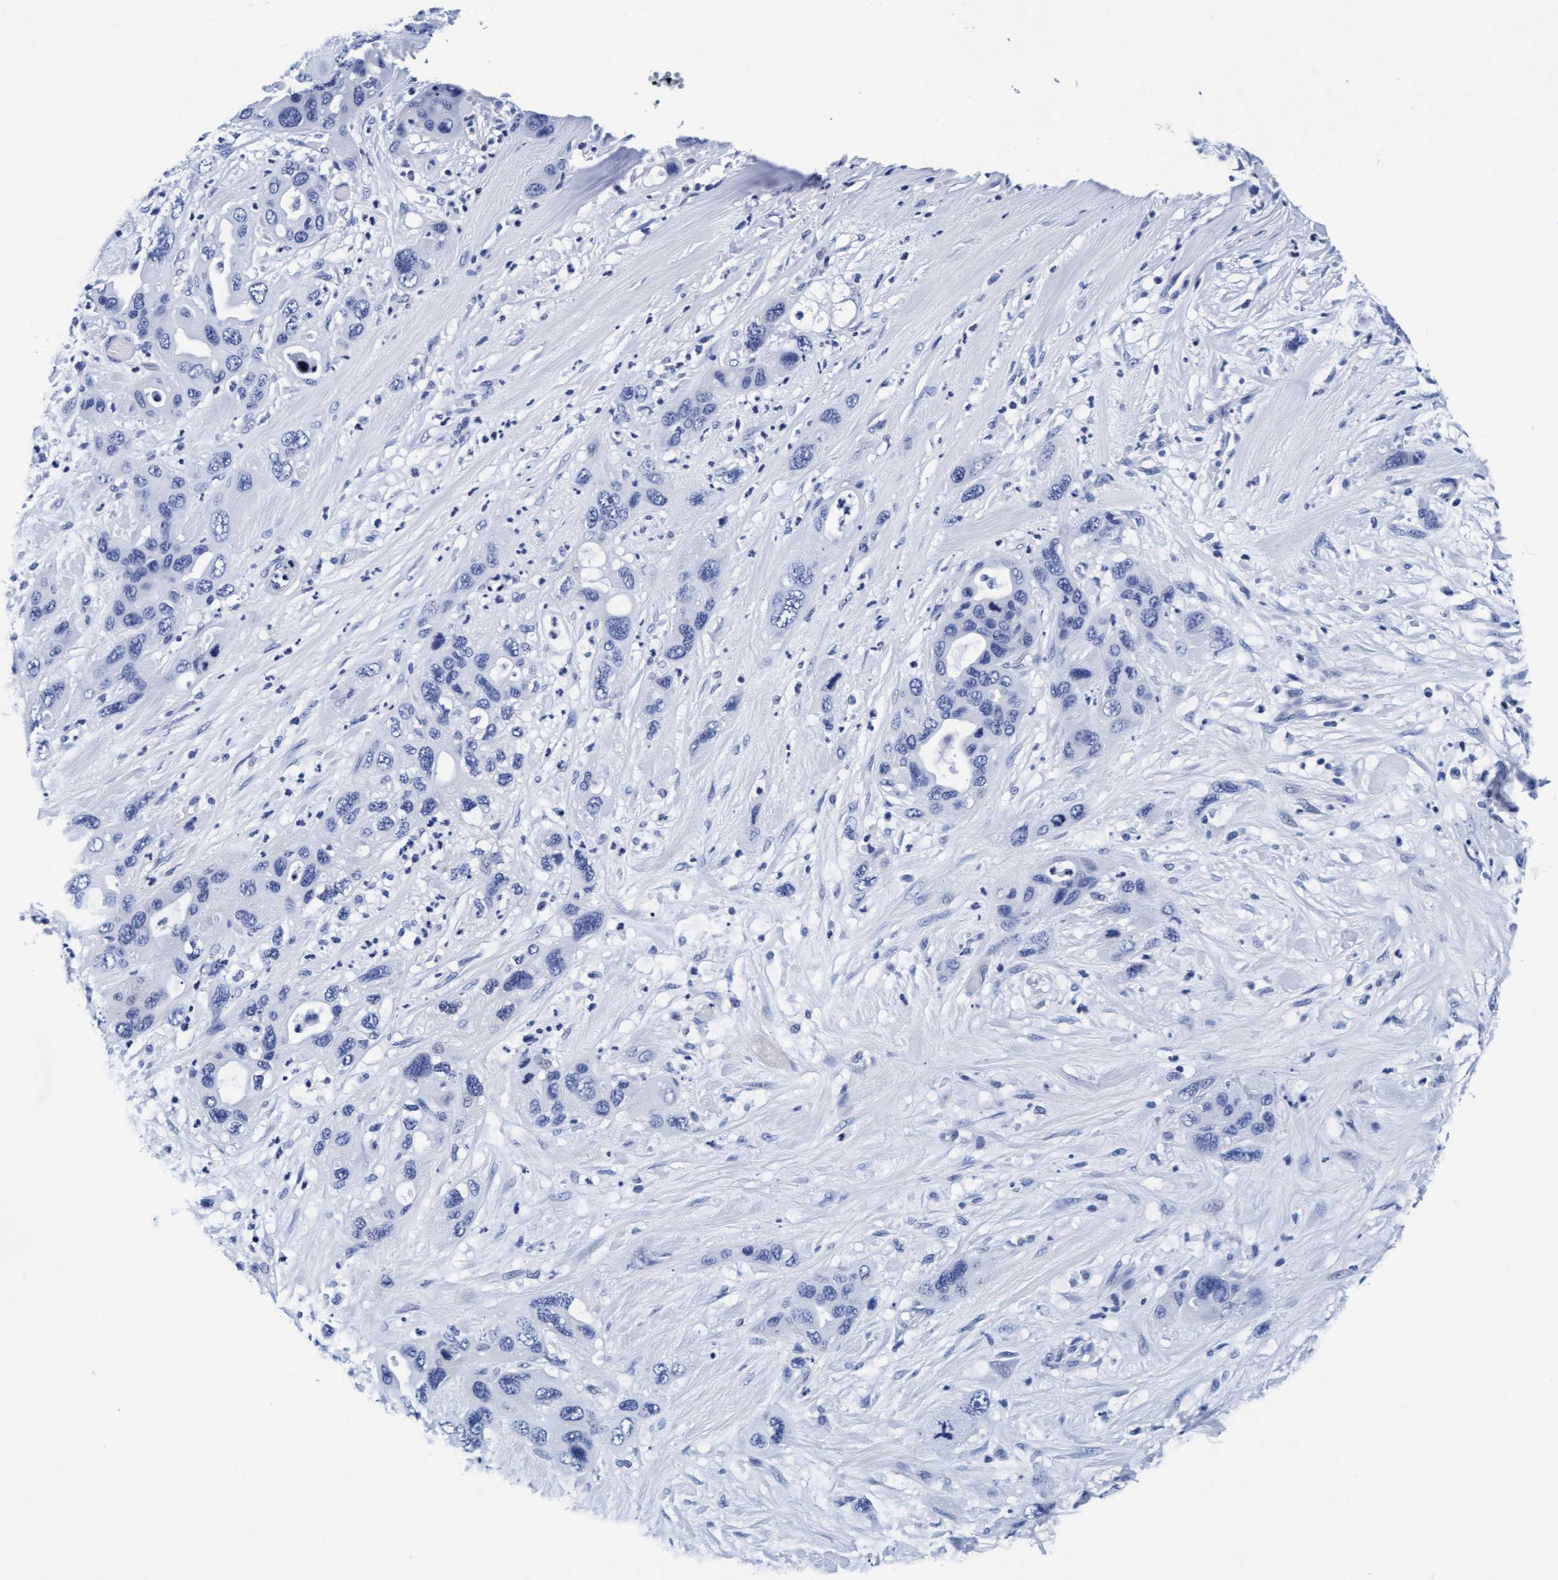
{"staining": {"intensity": "negative", "quantity": "none", "location": "none"}, "tissue": "pancreatic cancer", "cell_type": "Tumor cells", "image_type": "cancer", "snomed": [{"axis": "morphology", "description": "Adenocarcinoma, NOS"}, {"axis": "topography", "description": "Pancreas"}], "caption": "A micrograph of pancreatic adenocarcinoma stained for a protein displays no brown staining in tumor cells.", "gene": "ARSG", "patient": {"sex": "female", "age": 71}}